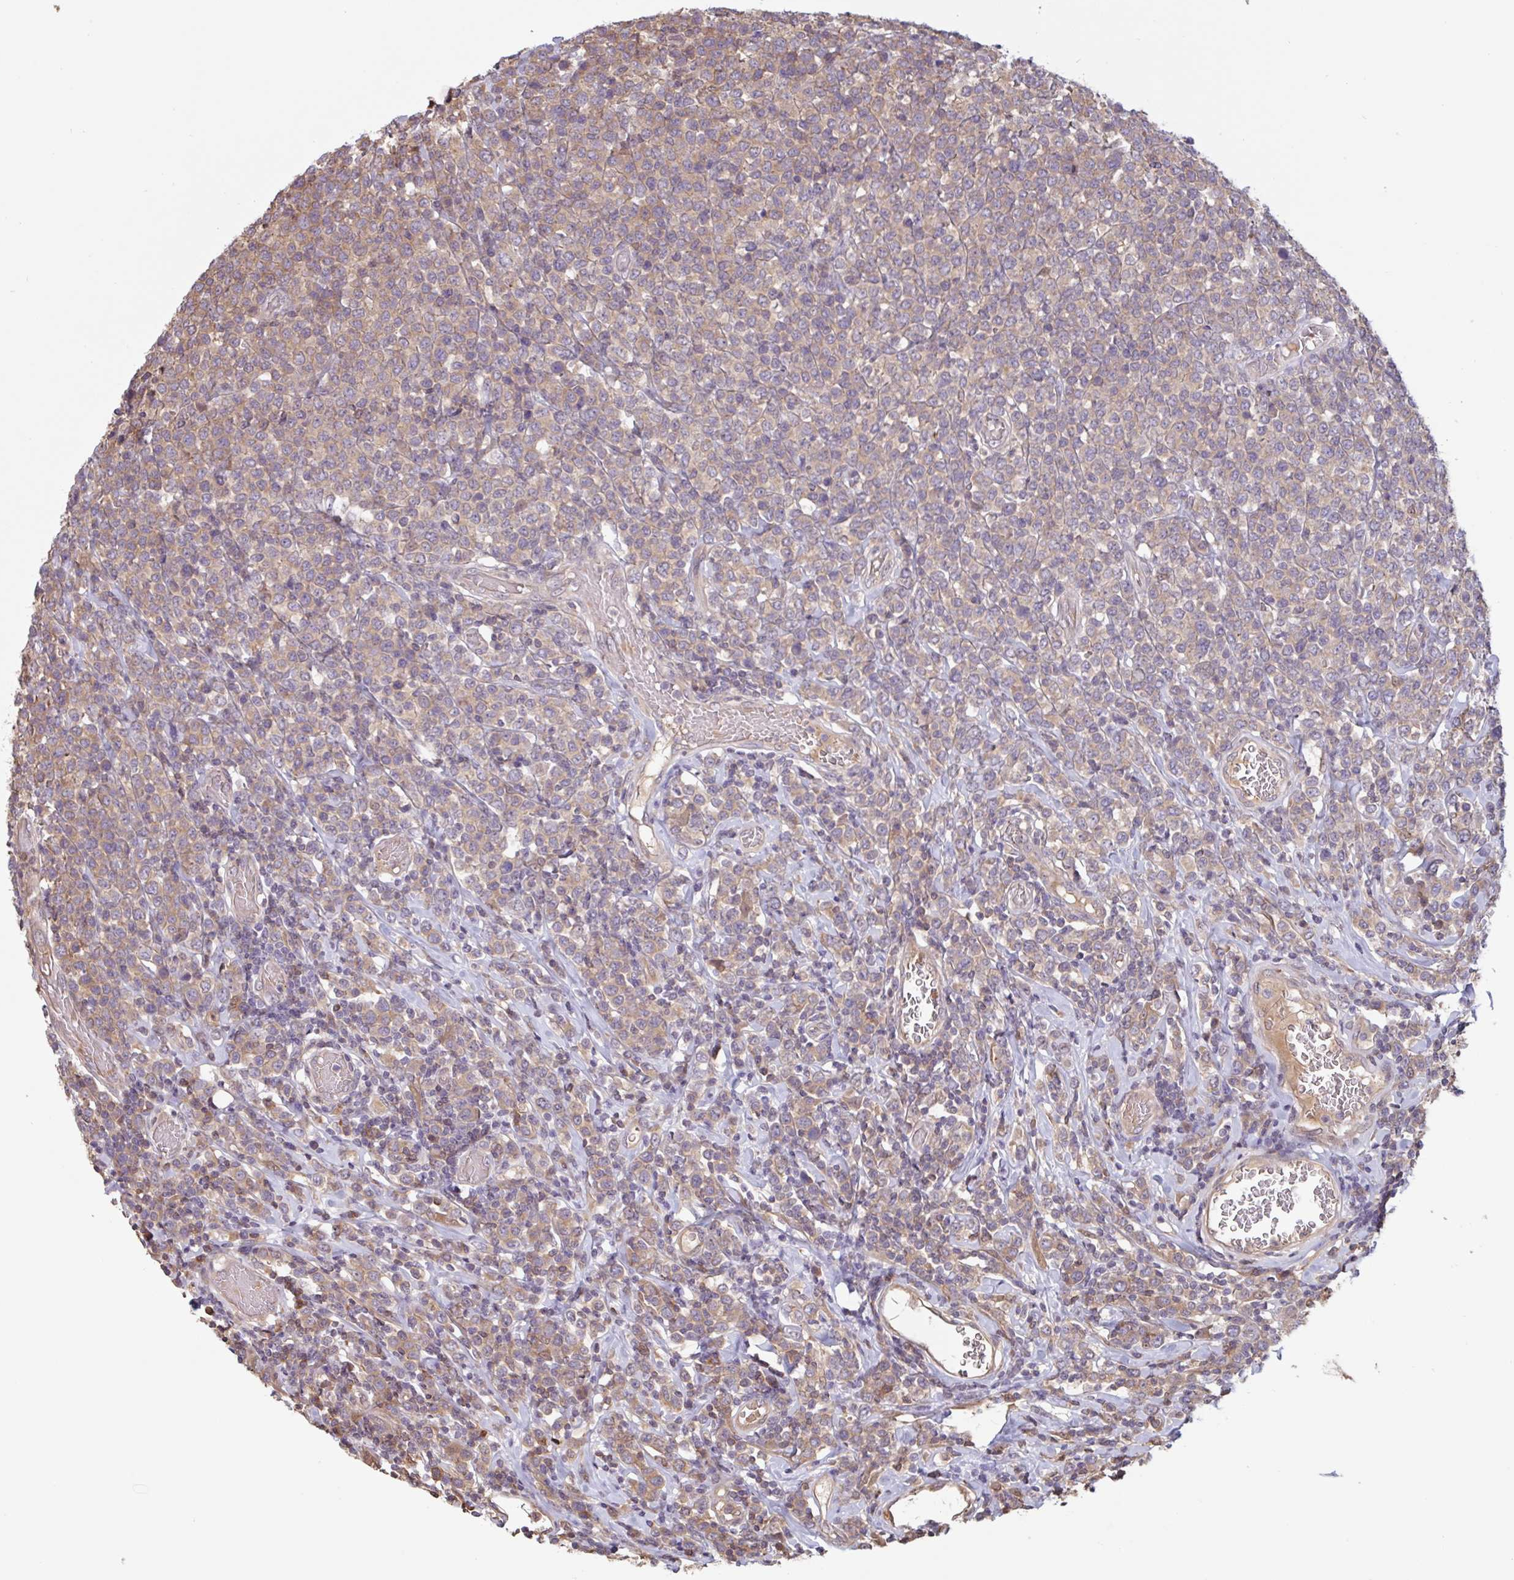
{"staining": {"intensity": "weak", "quantity": ">75%", "location": "cytoplasmic/membranous"}, "tissue": "lymphoma", "cell_type": "Tumor cells", "image_type": "cancer", "snomed": [{"axis": "morphology", "description": "Malignant lymphoma, non-Hodgkin's type, High grade"}, {"axis": "topography", "description": "Soft tissue"}], "caption": "The histopathology image reveals a brown stain indicating the presence of a protein in the cytoplasmic/membranous of tumor cells in high-grade malignant lymphoma, non-Hodgkin's type.", "gene": "OTOP2", "patient": {"sex": "female", "age": 56}}